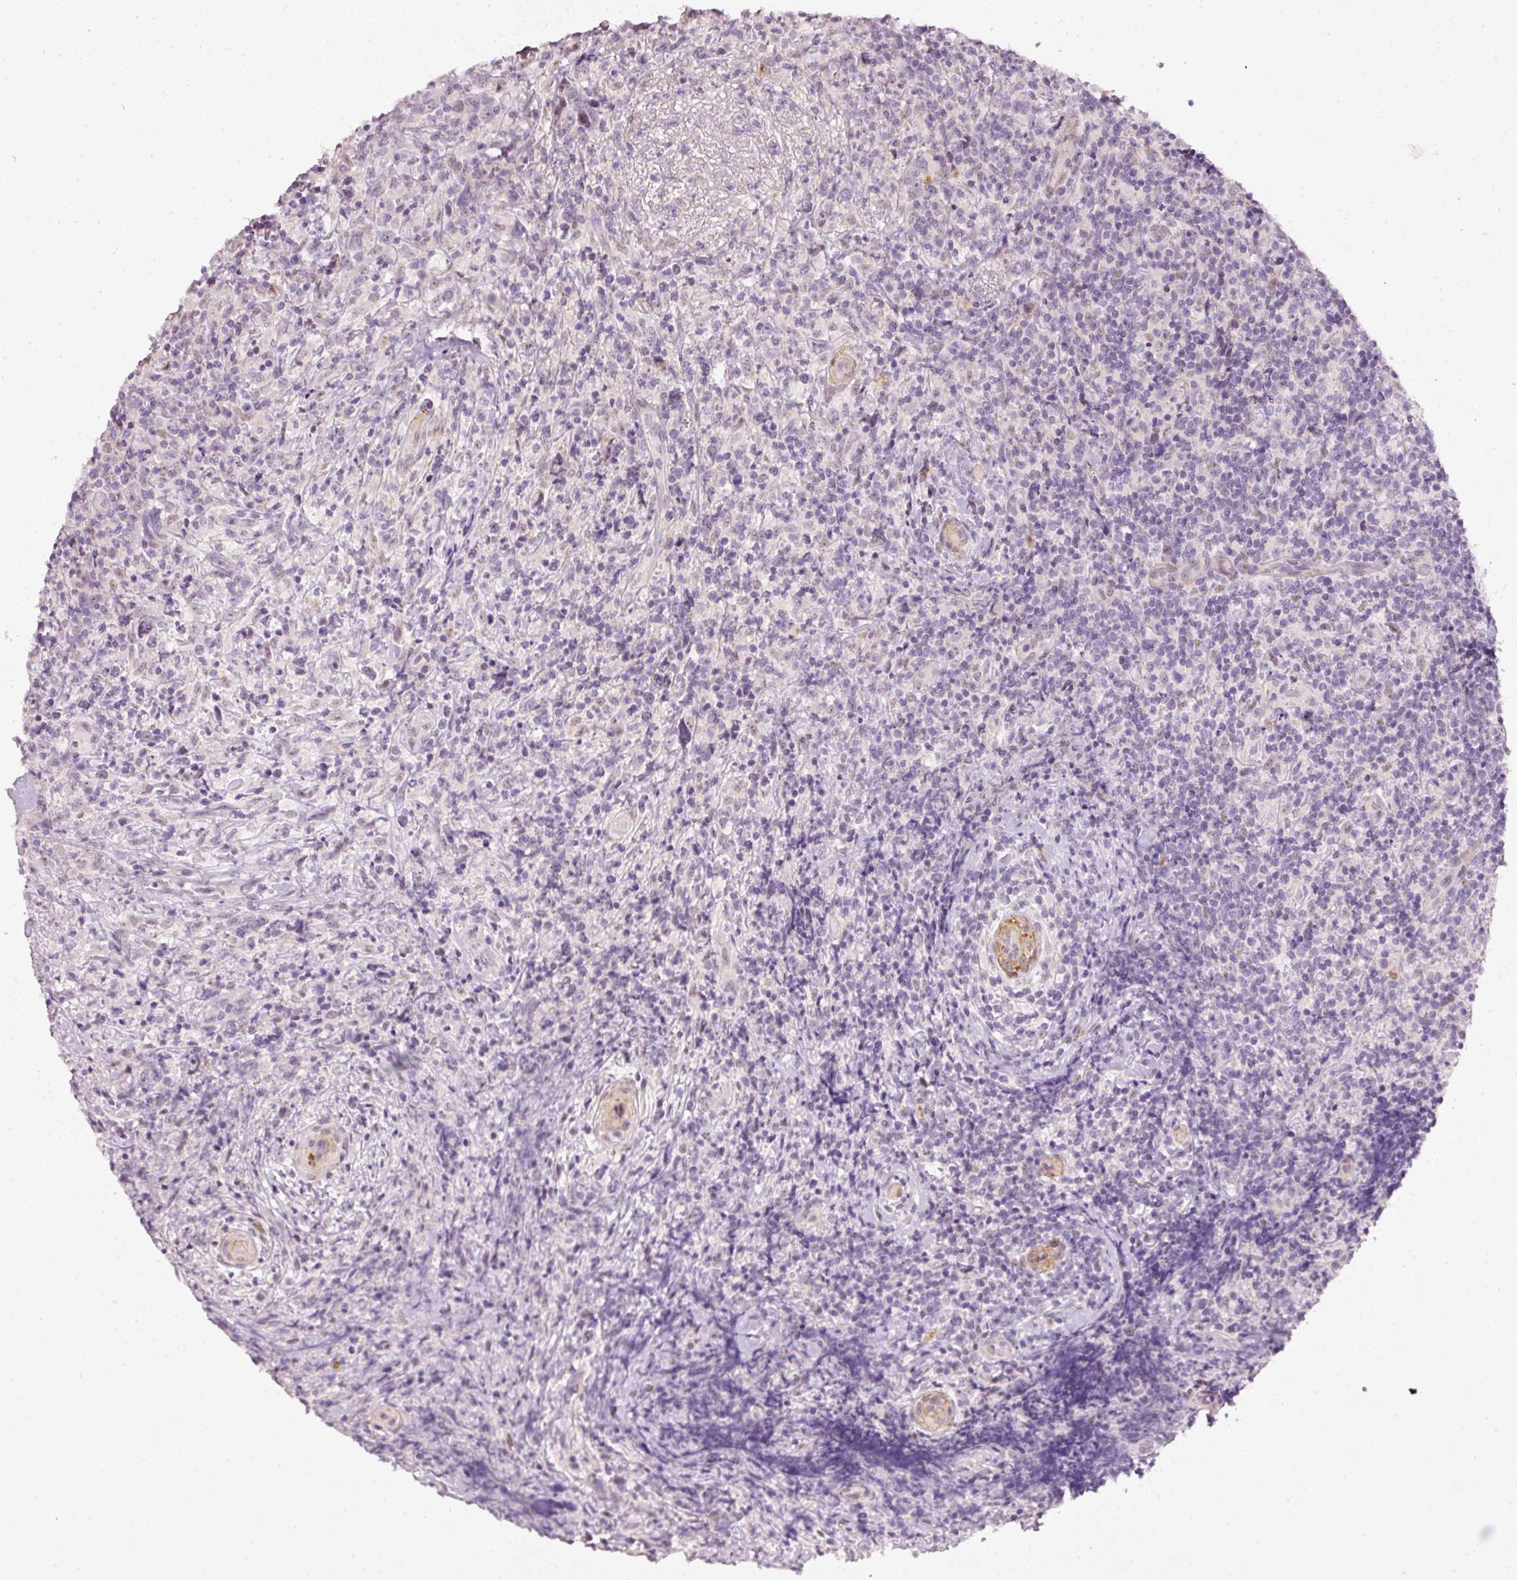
{"staining": {"intensity": "negative", "quantity": "none", "location": "none"}, "tissue": "lymphoma", "cell_type": "Tumor cells", "image_type": "cancer", "snomed": [{"axis": "morphology", "description": "Hodgkin's disease, NOS"}, {"axis": "topography", "description": "Lymph node"}], "caption": "Tumor cells show no significant staining in lymphoma.", "gene": "TOGARAM1", "patient": {"sex": "female", "age": 18}}